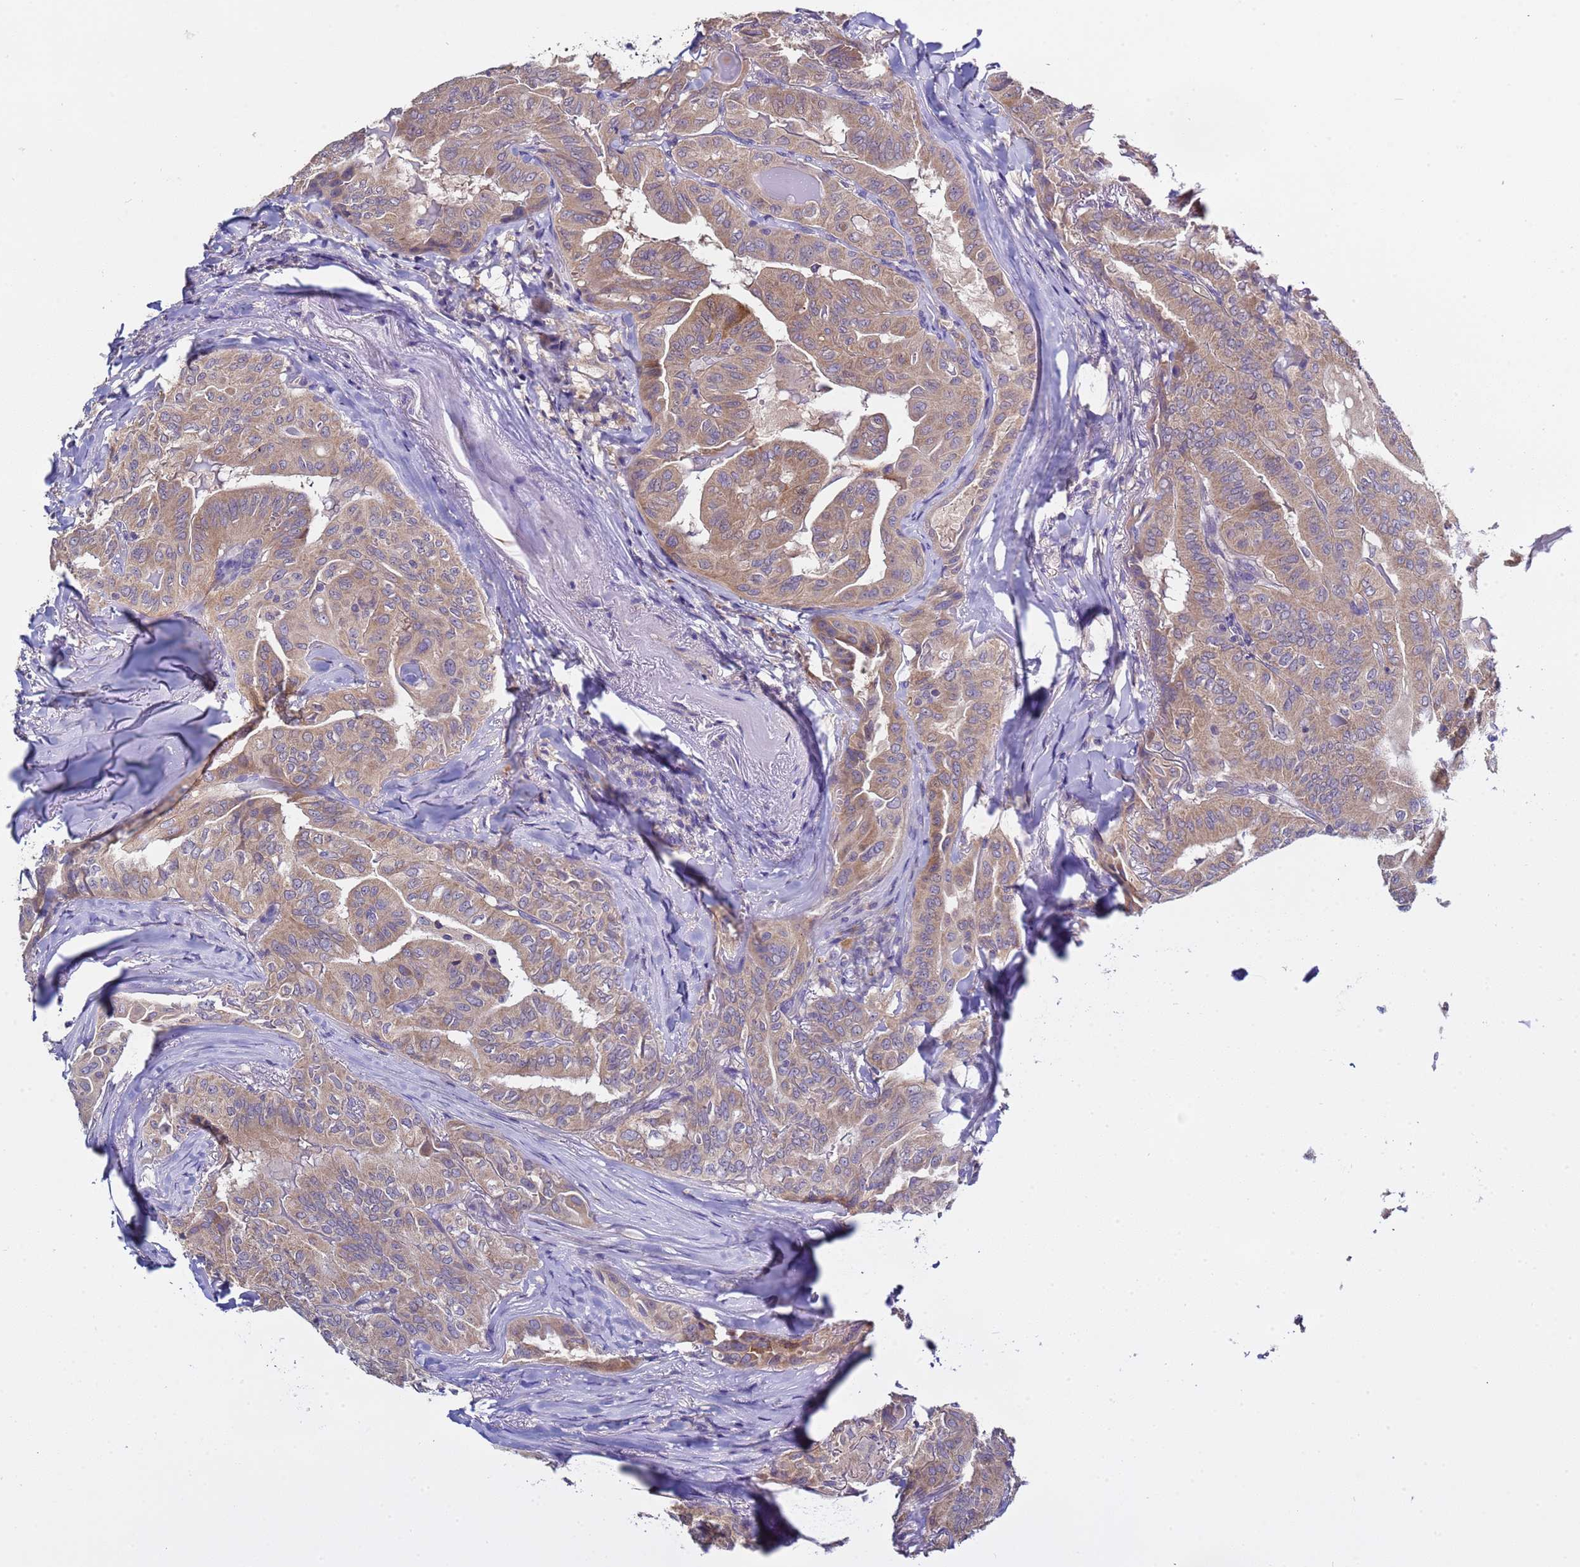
{"staining": {"intensity": "moderate", "quantity": ">75%", "location": "cytoplasmic/membranous"}, "tissue": "thyroid cancer", "cell_type": "Tumor cells", "image_type": "cancer", "snomed": [{"axis": "morphology", "description": "Papillary adenocarcinoma, NOS"}, {"axis": "topography", "description": "Thyroid gland"}], "caption": "Papillary adenocarcinoma (thyroid) stained for a protein (brown) exhibits moderate cytoplasmic/membranous positive positivity in approximately >75% of tumor cells.", "gene": "ELMOD2", "patient": {"sex": "female", "age": 68}}